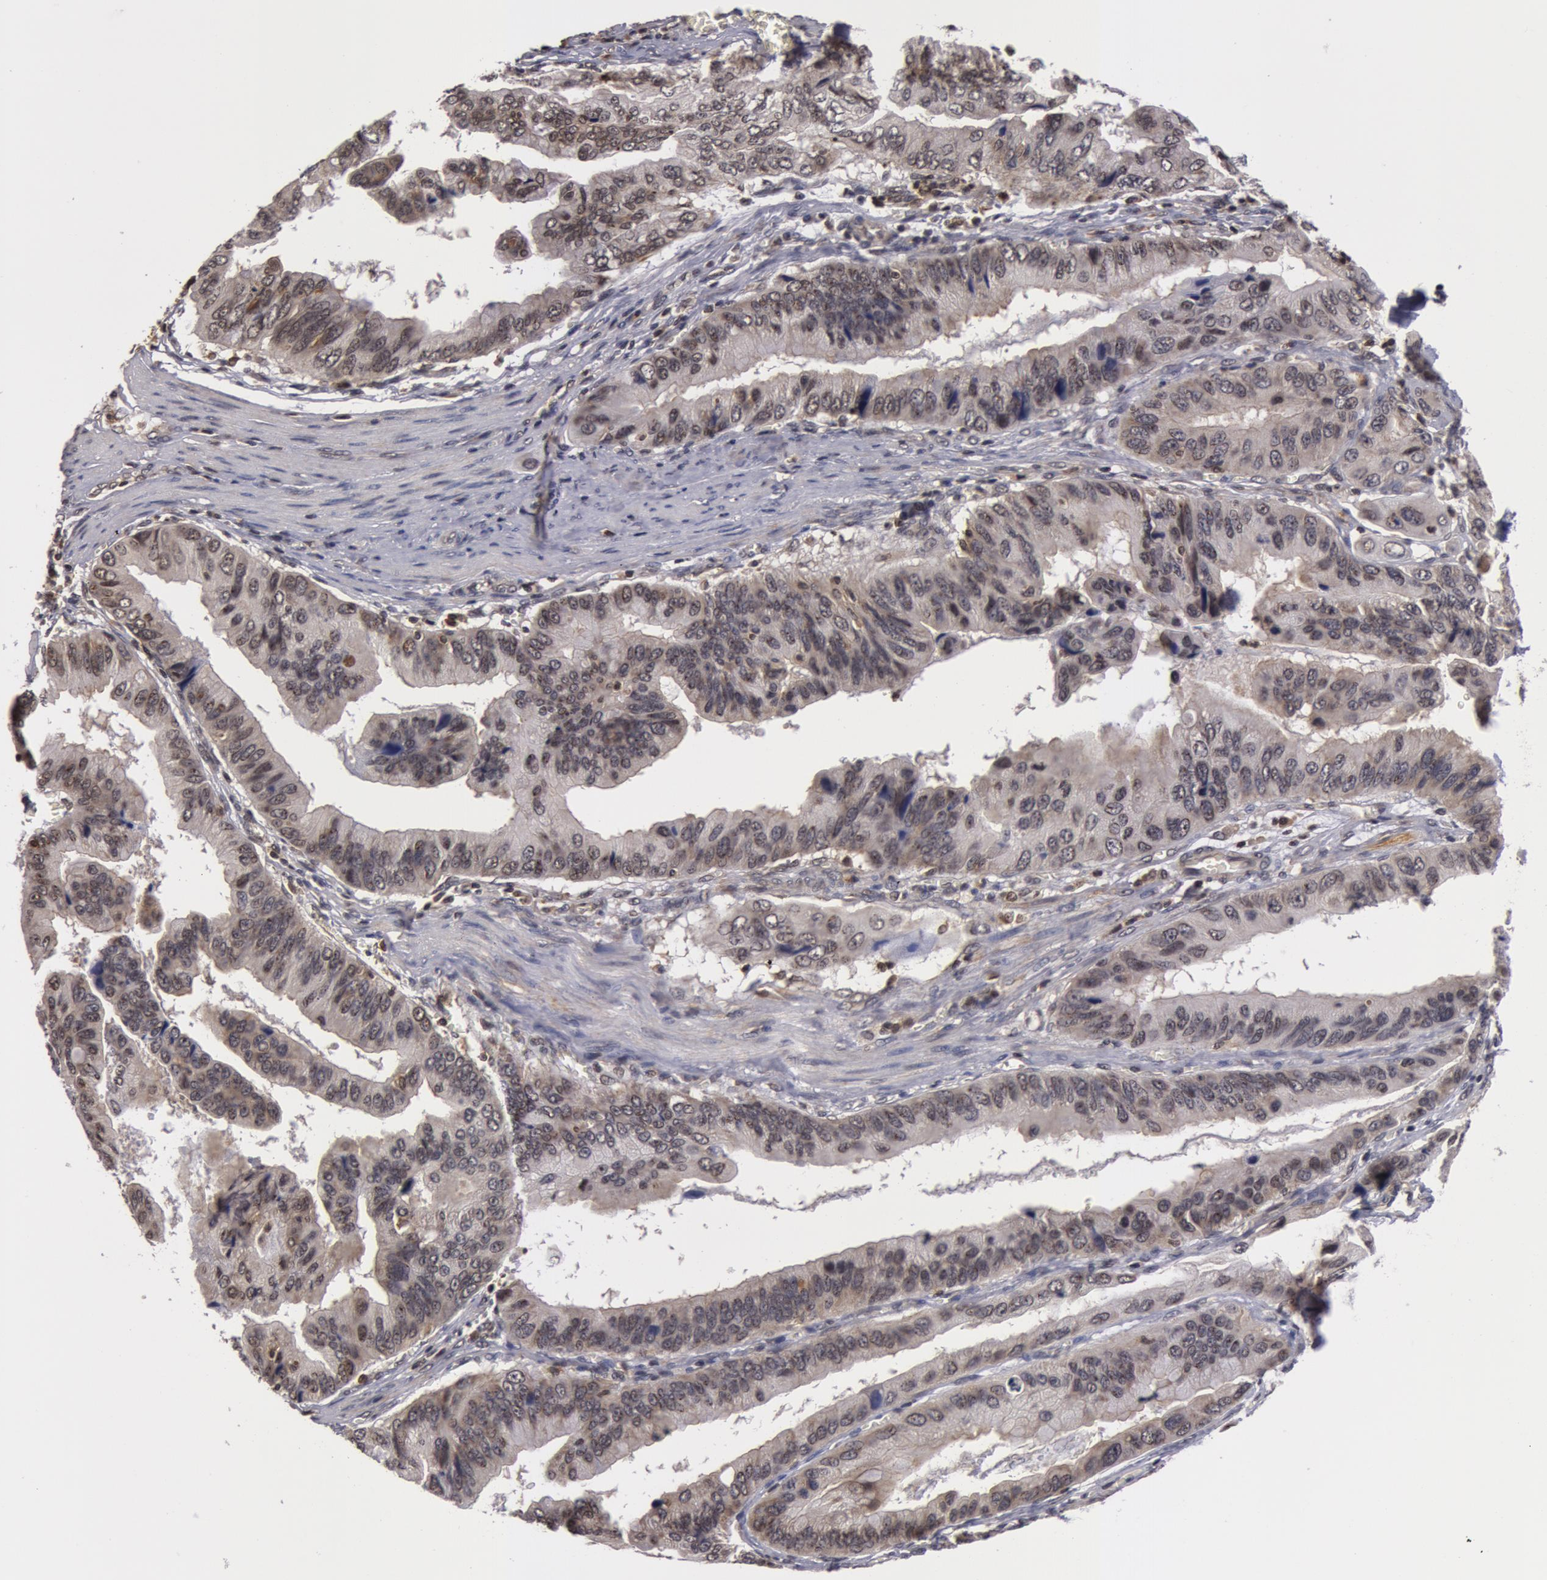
{"staining": {"intensity": "weak", "quantity": "<25%", "location": "nuclear"}, "tissue": "stomach cancer", "cell_type": "Tumor cells", "image_type": "cancer", "snomed": [{"axis": "morphology", "description": "Adenocarcinoma, NOS"}, {"axis": "topography", "description": "Stomach, upper"}], "caption": "Immunohistochemistry image of neoplastic tissue: stomach cancer stained with DAB displays no significant protein expression in tumor cells.", "gene": "ZNF350", "patient": {"sex": "male", "age": 80}}